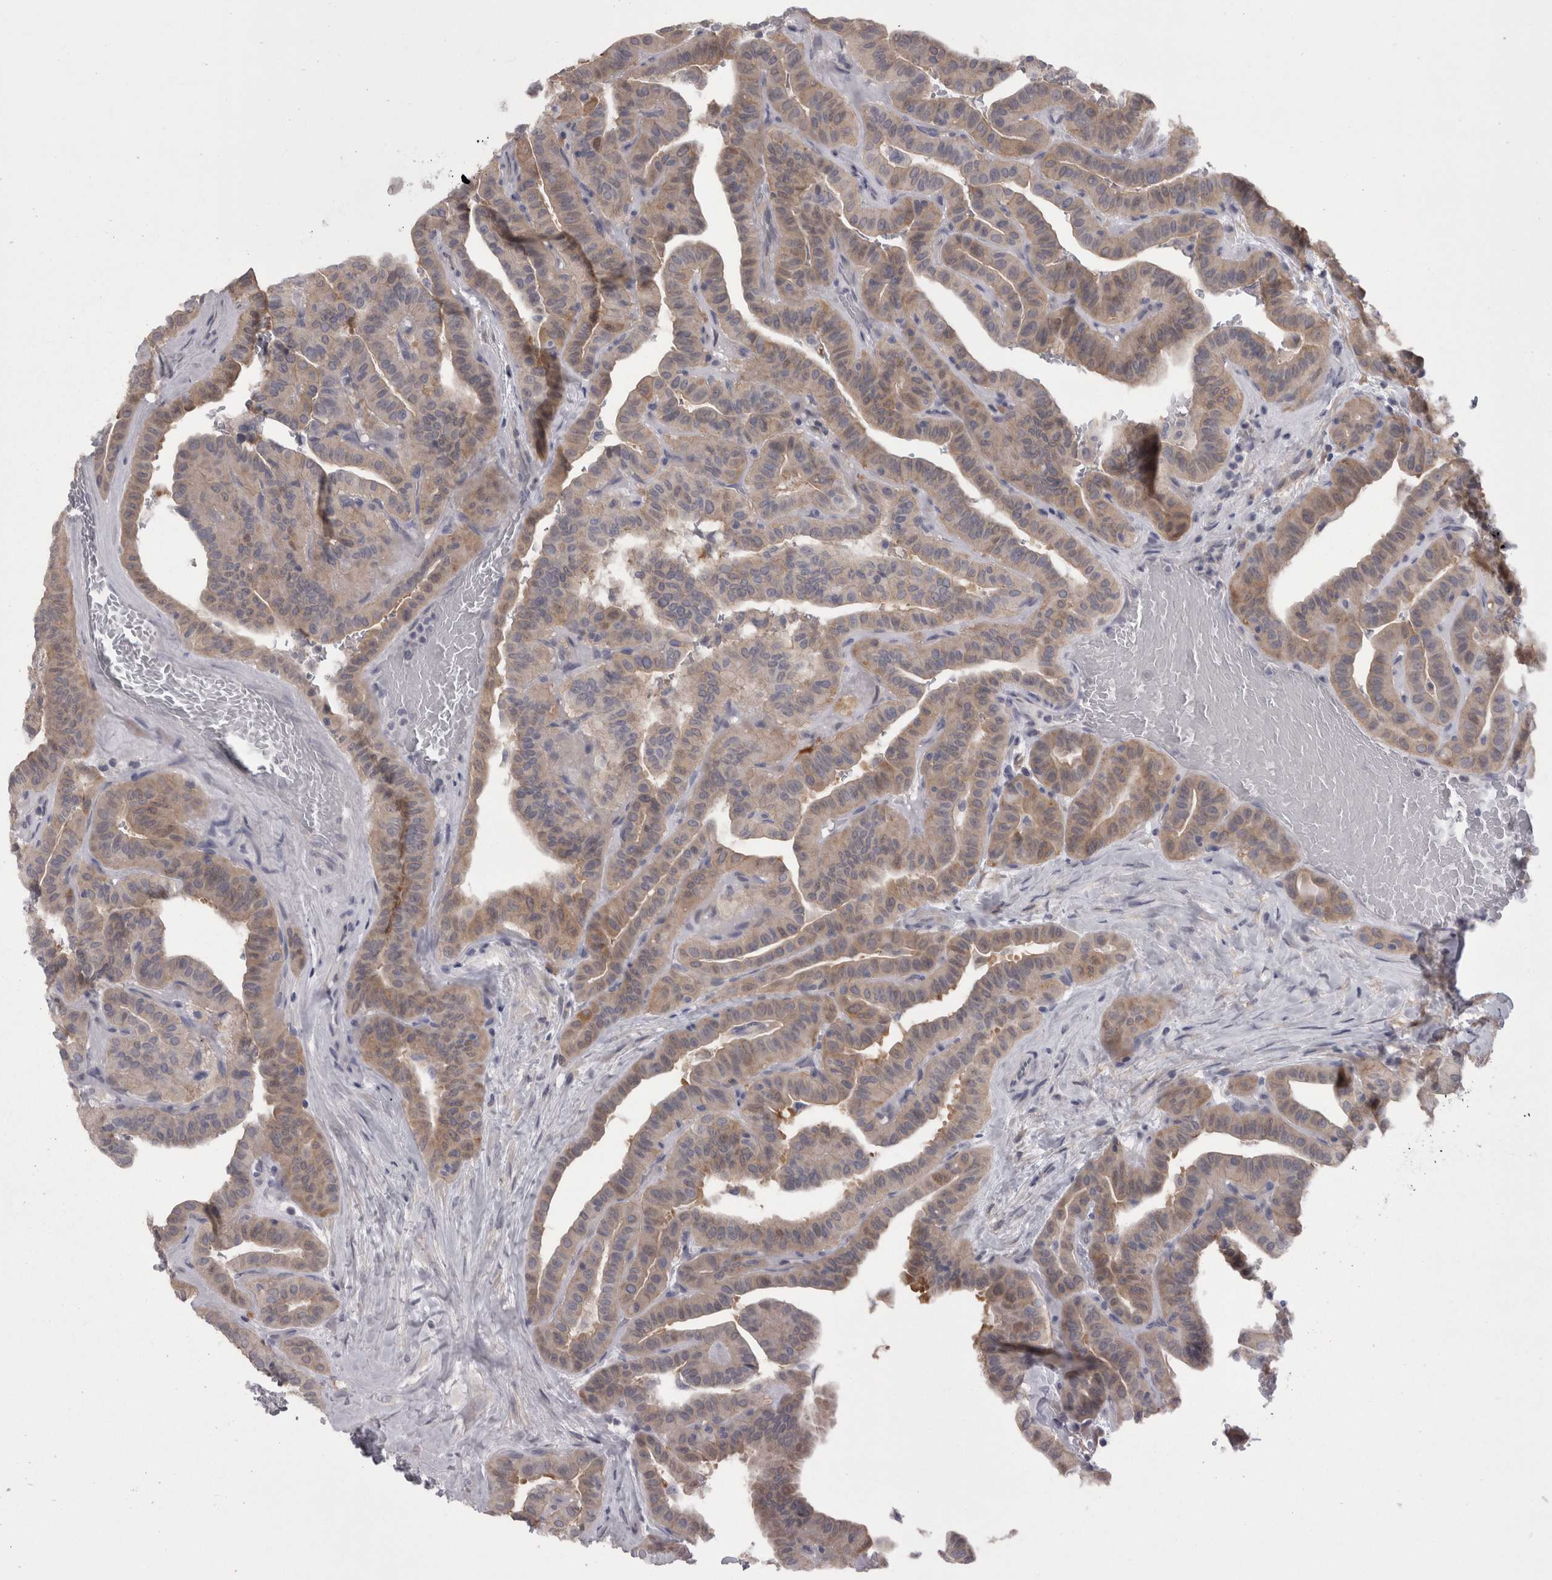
{"staining": {"intensity": "weak", "quantity": ">75%", "location": "cytoplasmic/membranous"}, "tissue": "thyroid cancer", "cell_type": "Tumor cells", "image_type": "cancer", "snomed": [{"axis": "morphology", "description": "Papillary adenocarcinoma, NOS"}, {"axis": "topography", "description": "Thyroid gland"}], "caption": "Protein staining shows weak cytoplasmic/membranous expression in about >75% of tumor cells in papillary adenocarcinoma (thyroid). The staining was performed using DAB, with brown indicating positive protein expression. Nuclei are stained blue with hematoxylin.", "gene": "CAMK2D", "patient": {"sex": "male", "age": 77}}